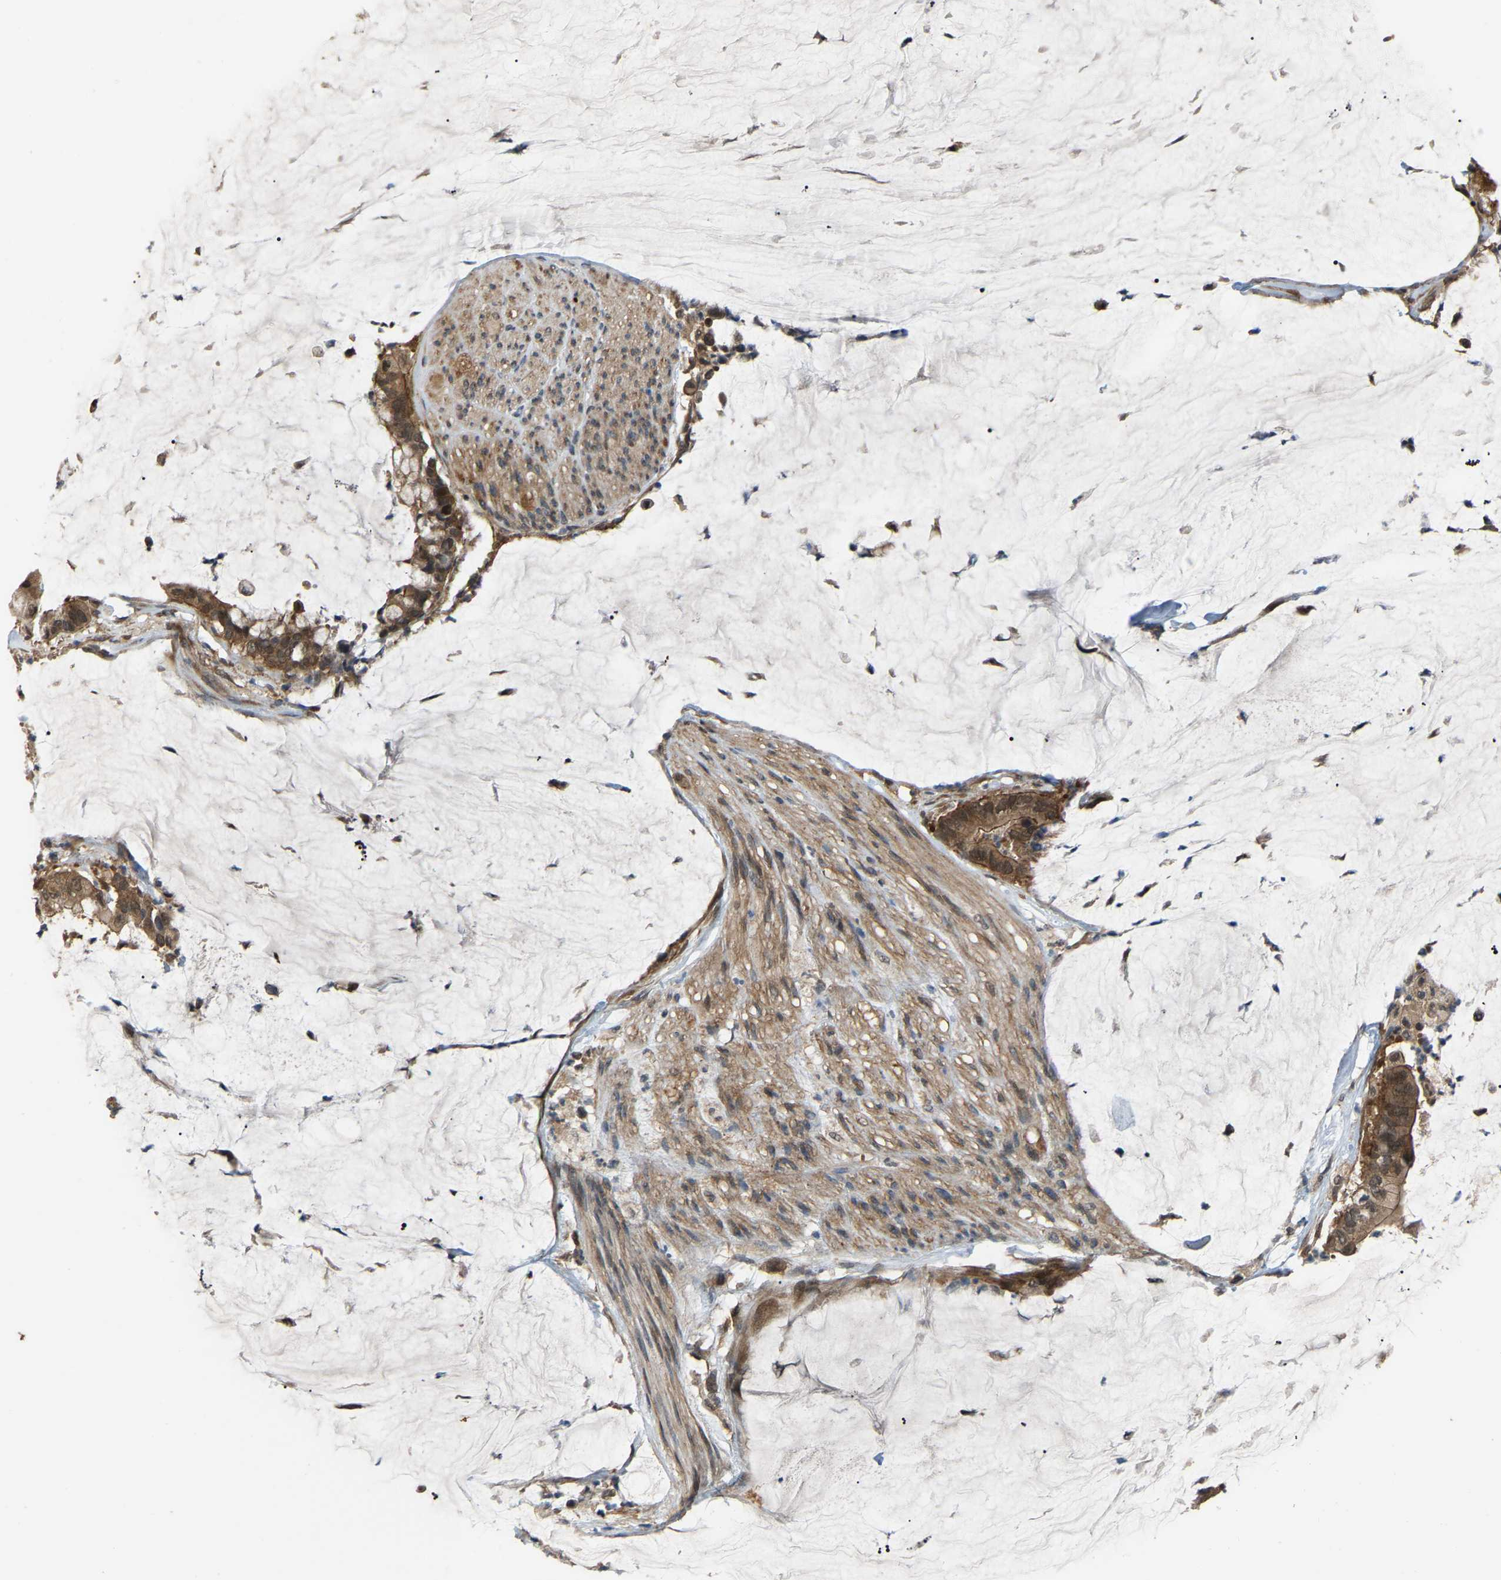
{"staining": {"intensity": "moderate", "quantity": ">75%", "location": "cytoplasmic/membranous"}, "tissue": "pancreatic cancer", "cell_type": "Tumor cells", "image_type": "cancer", "snomed": [{"axis": "morphology", "description": "Adenocarcinoma, NOS"}, {"axis": "topography", "description": "Pancreas"}], "caption": "Moderate cytoplasmic/membranous expression for a protein is identified in approximately >75% of tumor cells of pancreatic cancer (adenocarcinoma) using immunohistochemistry.", "gene": "CROT", "patient": {"sex": "male", "age": 41}}